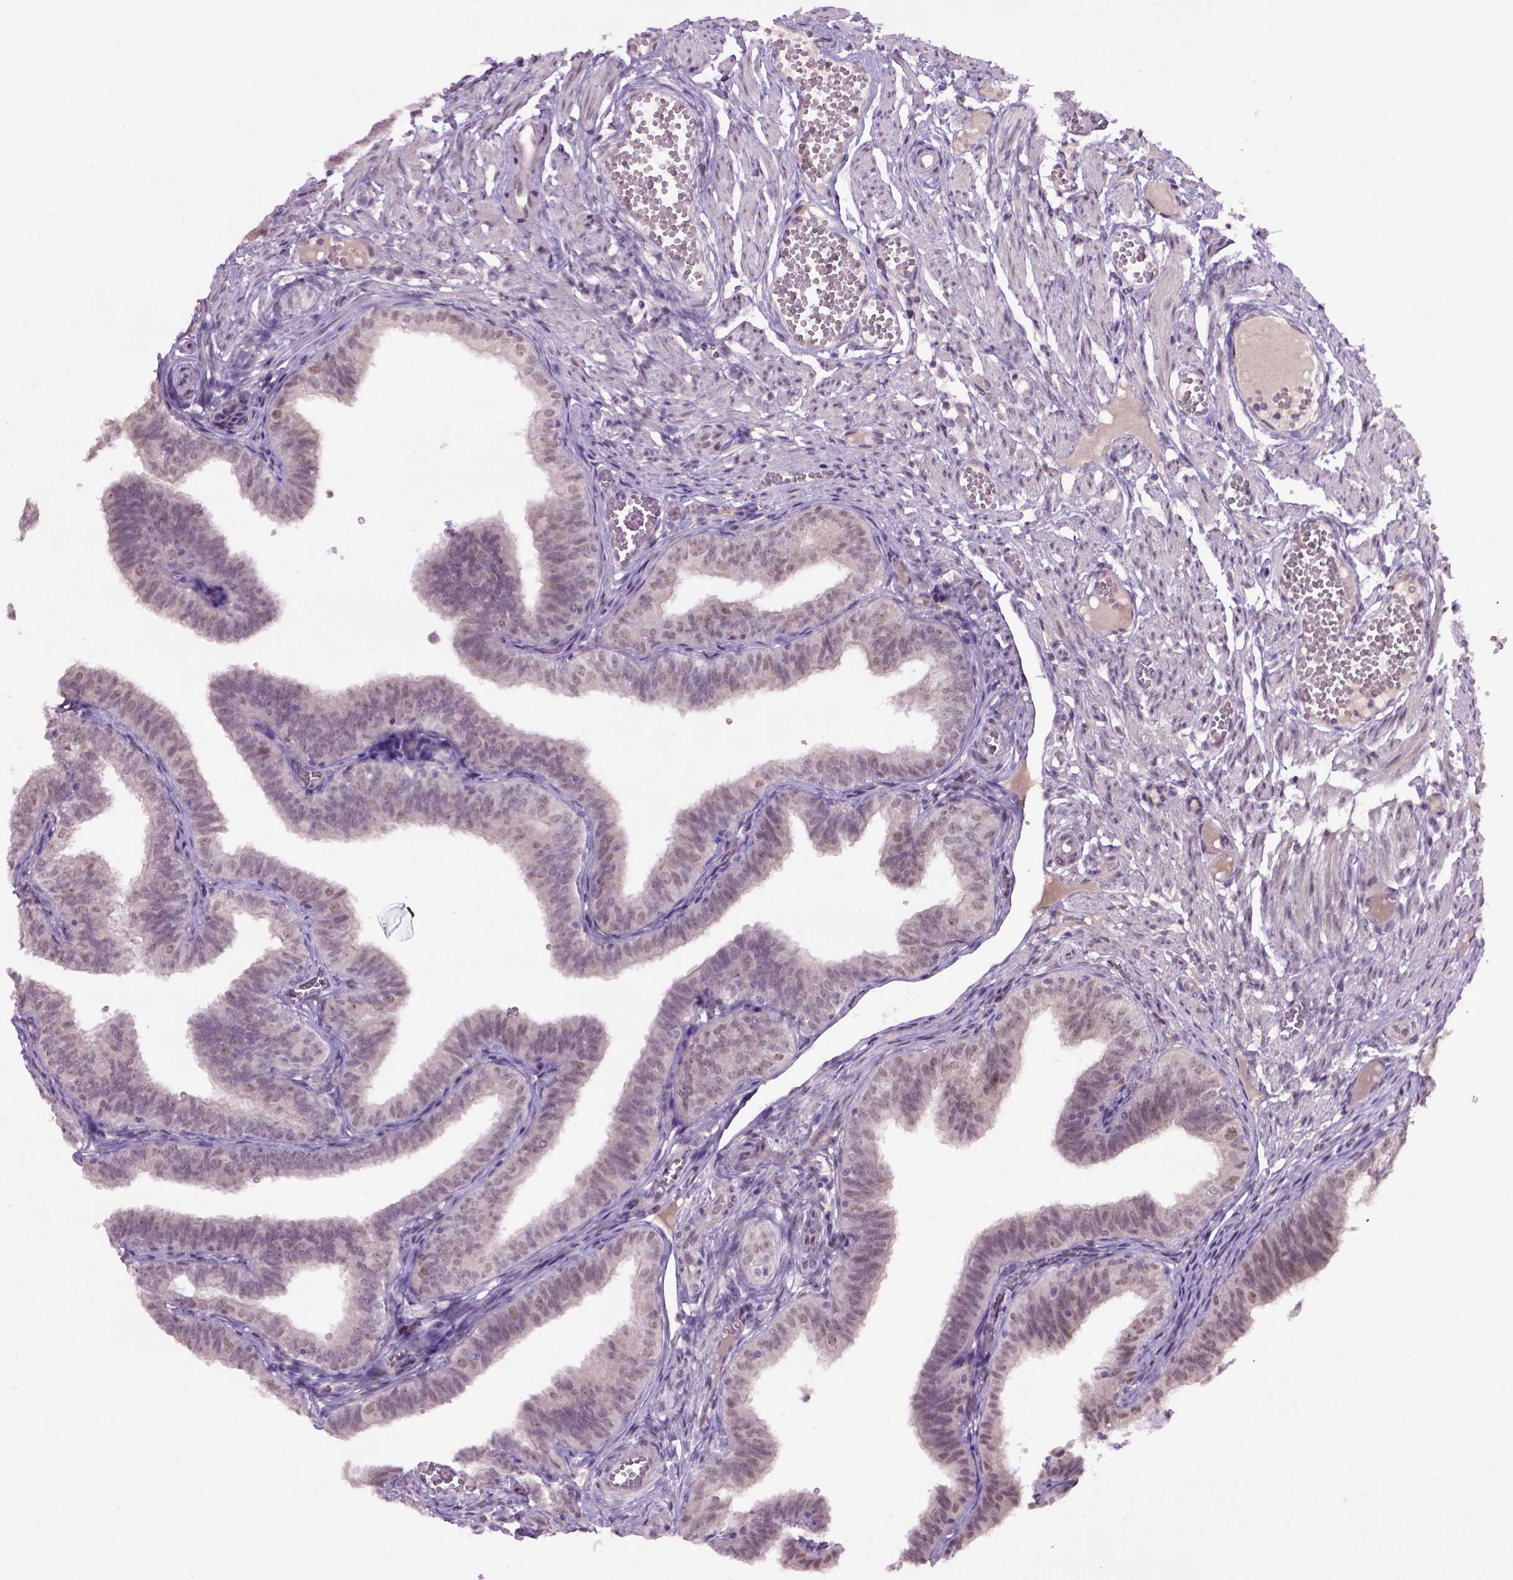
{"staining": {"intensity": "weak", "quantity": "<25%", "location": "nuclear"}, "tissue": "fallopian tube", "cell_type": "Glandular cells", "image_type": "normal", "snomed": [{"axis": "morphology", "description": "Normal tissue, NOS"}, {"axis": "topography", "description": "Fallopian tube"}], "caption": "The histopathology image reveals no significant expression in glandular cells of fallopian tube.", "gene": "RAB43", "patient": {"sex": "female", "age": 25}}